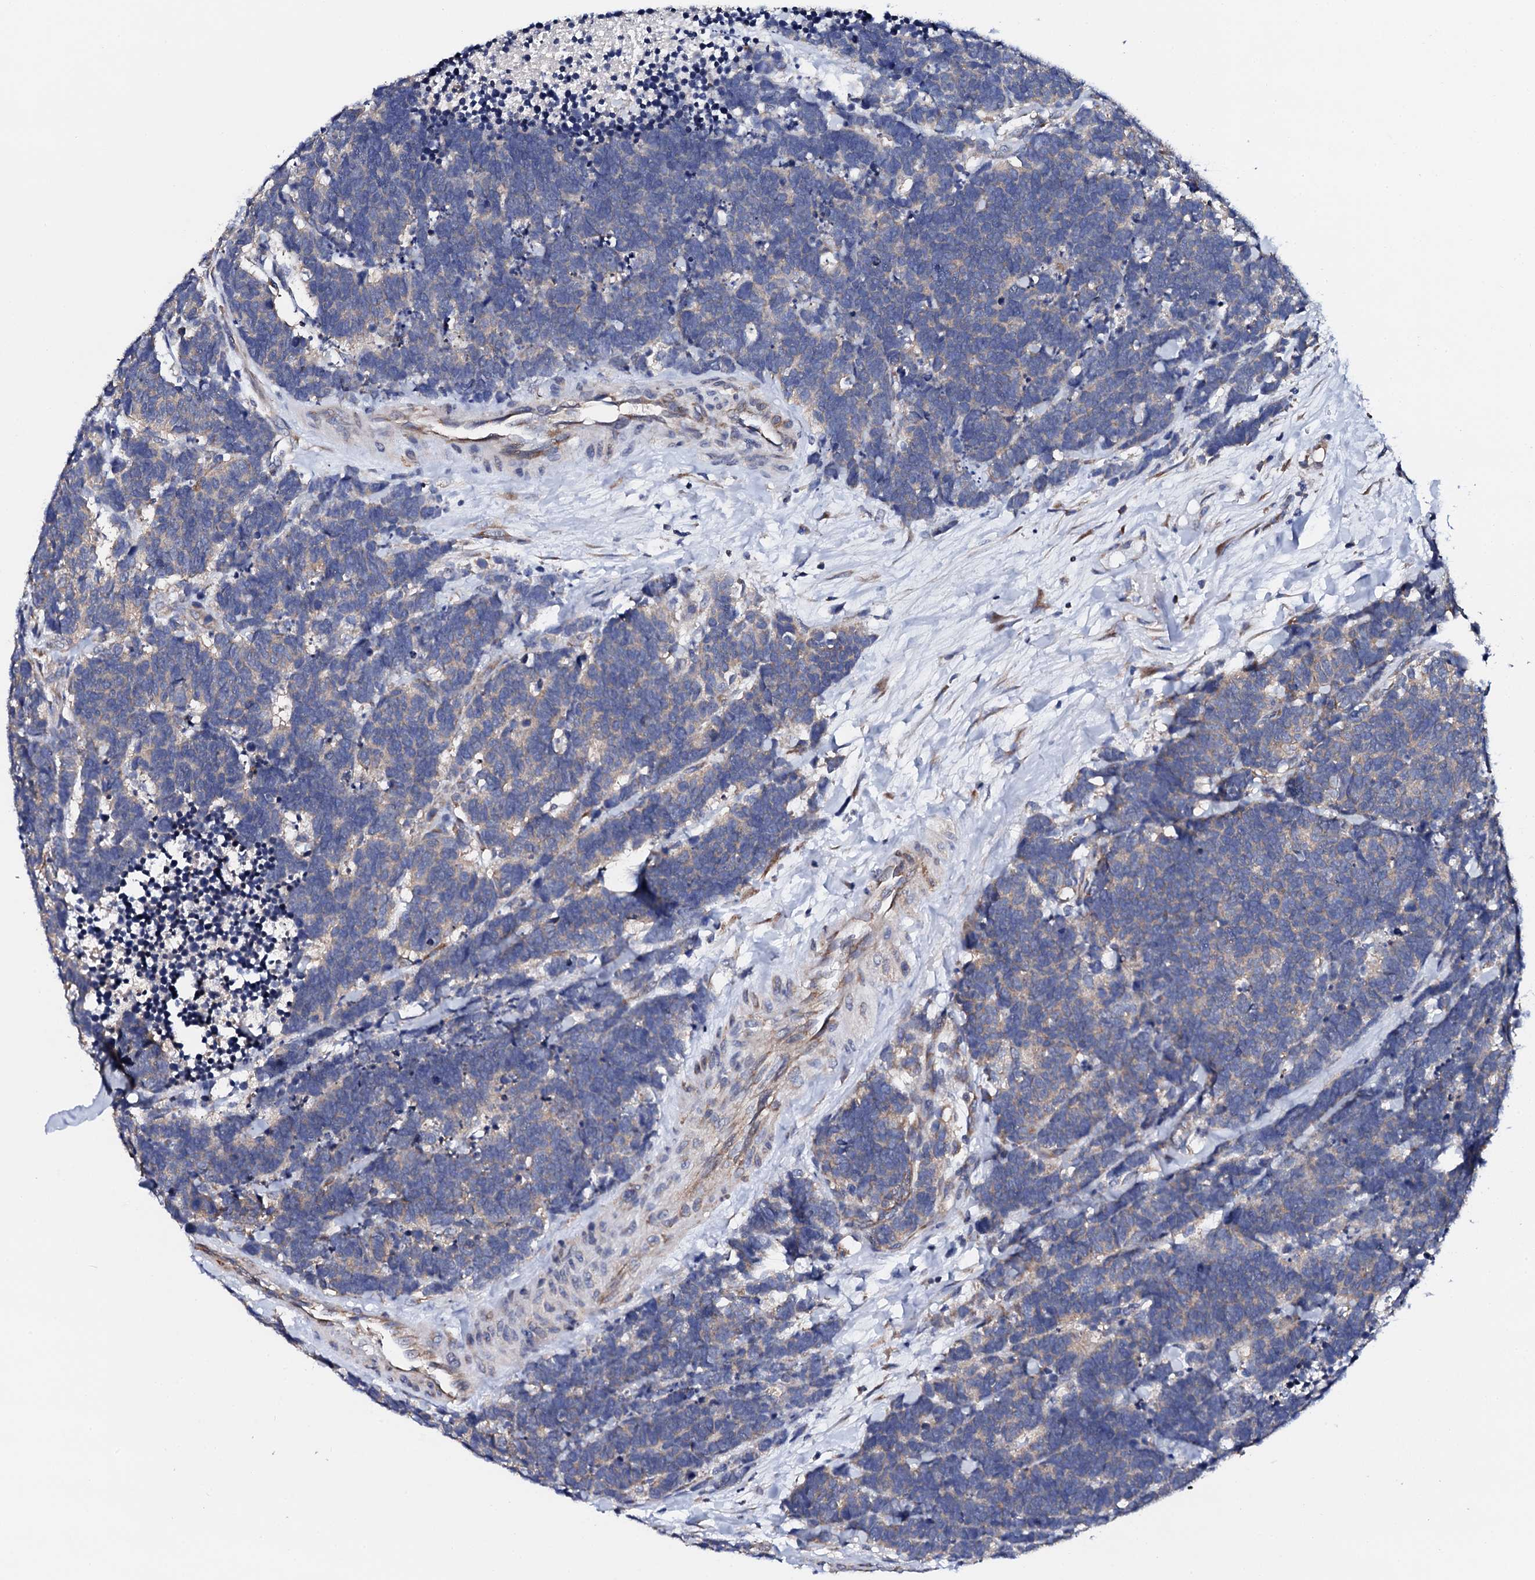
{"staining": {"intensity": "weak", "quantity": "25%-75%", "location": "cytoplasmic/membranous"}, "tissue": "carcinoid", "cell_type": "Tumor cells", "image_type": "cancer", "snomed": [{"axis": "morphology", "description": "Carcinoma, NOS"}, {"axis": "morphology", "description": "Carcinoid, malignant, NOS"}, {"axis": "topography", "description": "Urinary bladder"}], "caption": "Immunohistochemical staining of carcinoid reveals low levels of weak cytoplasmic/membranous positivity in approximately 25%-75% of tumor cells.", "gene": "NUP58", "patient": {"sex": "male", "age": 57}}